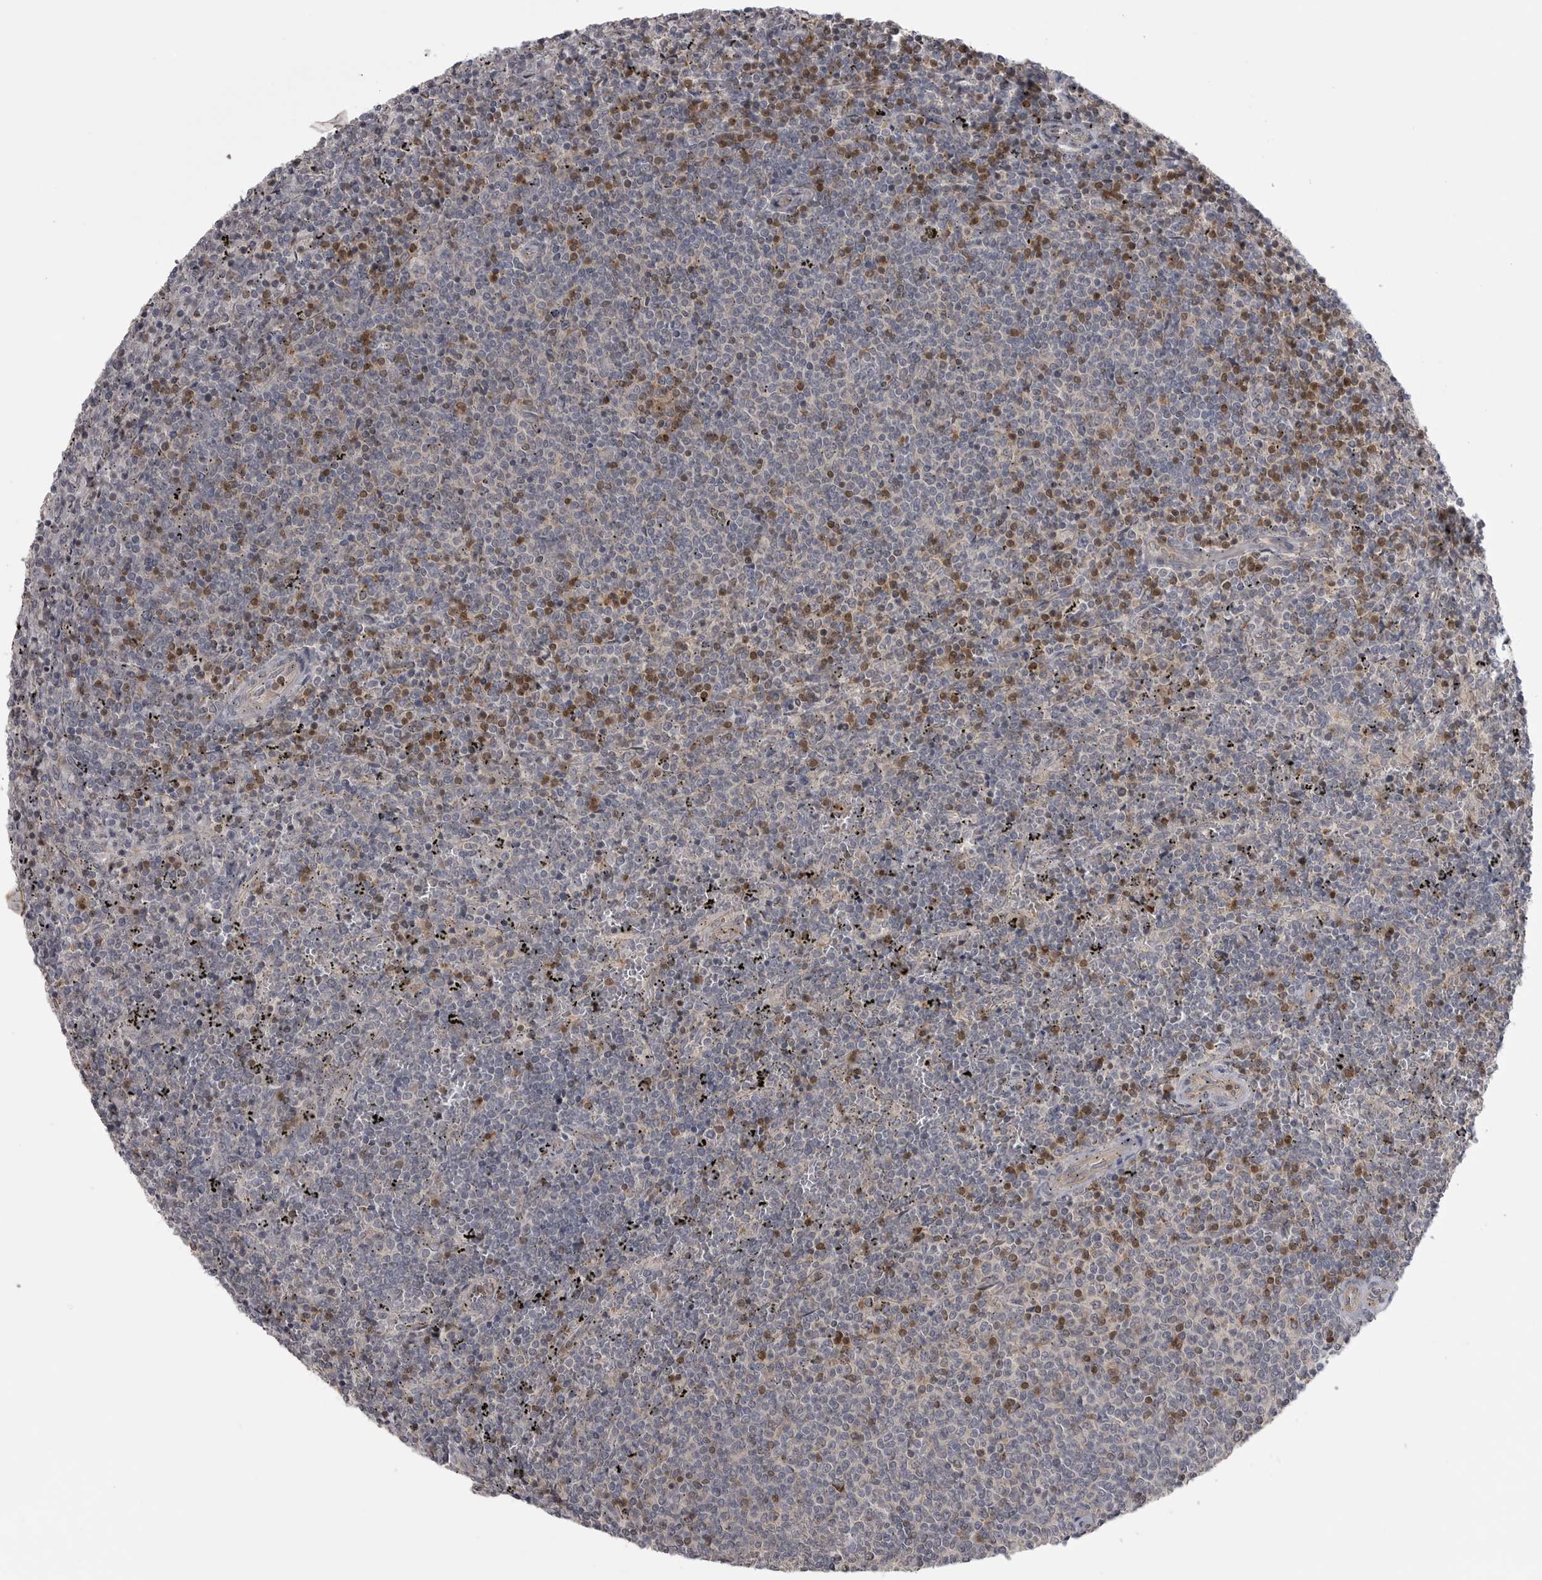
{"staining": {"intensity": "negative", "quantity": "none", "location": "none"}, "tissue": "lymphoma", "cell_type": "Tumor cells", "image_type": "cancer", "snomed": [{"axis": "morphology", "description": "Malignant lymphoma, non-Hodgkin's type, Low grade"}, {"axis": "topography", "description": "Spleen"}], "caption": "Tumor cells are negative for protein expression in human lymphoma.", "gene": "MAPK13", "patient": {"sex": "female", "age": 50}}